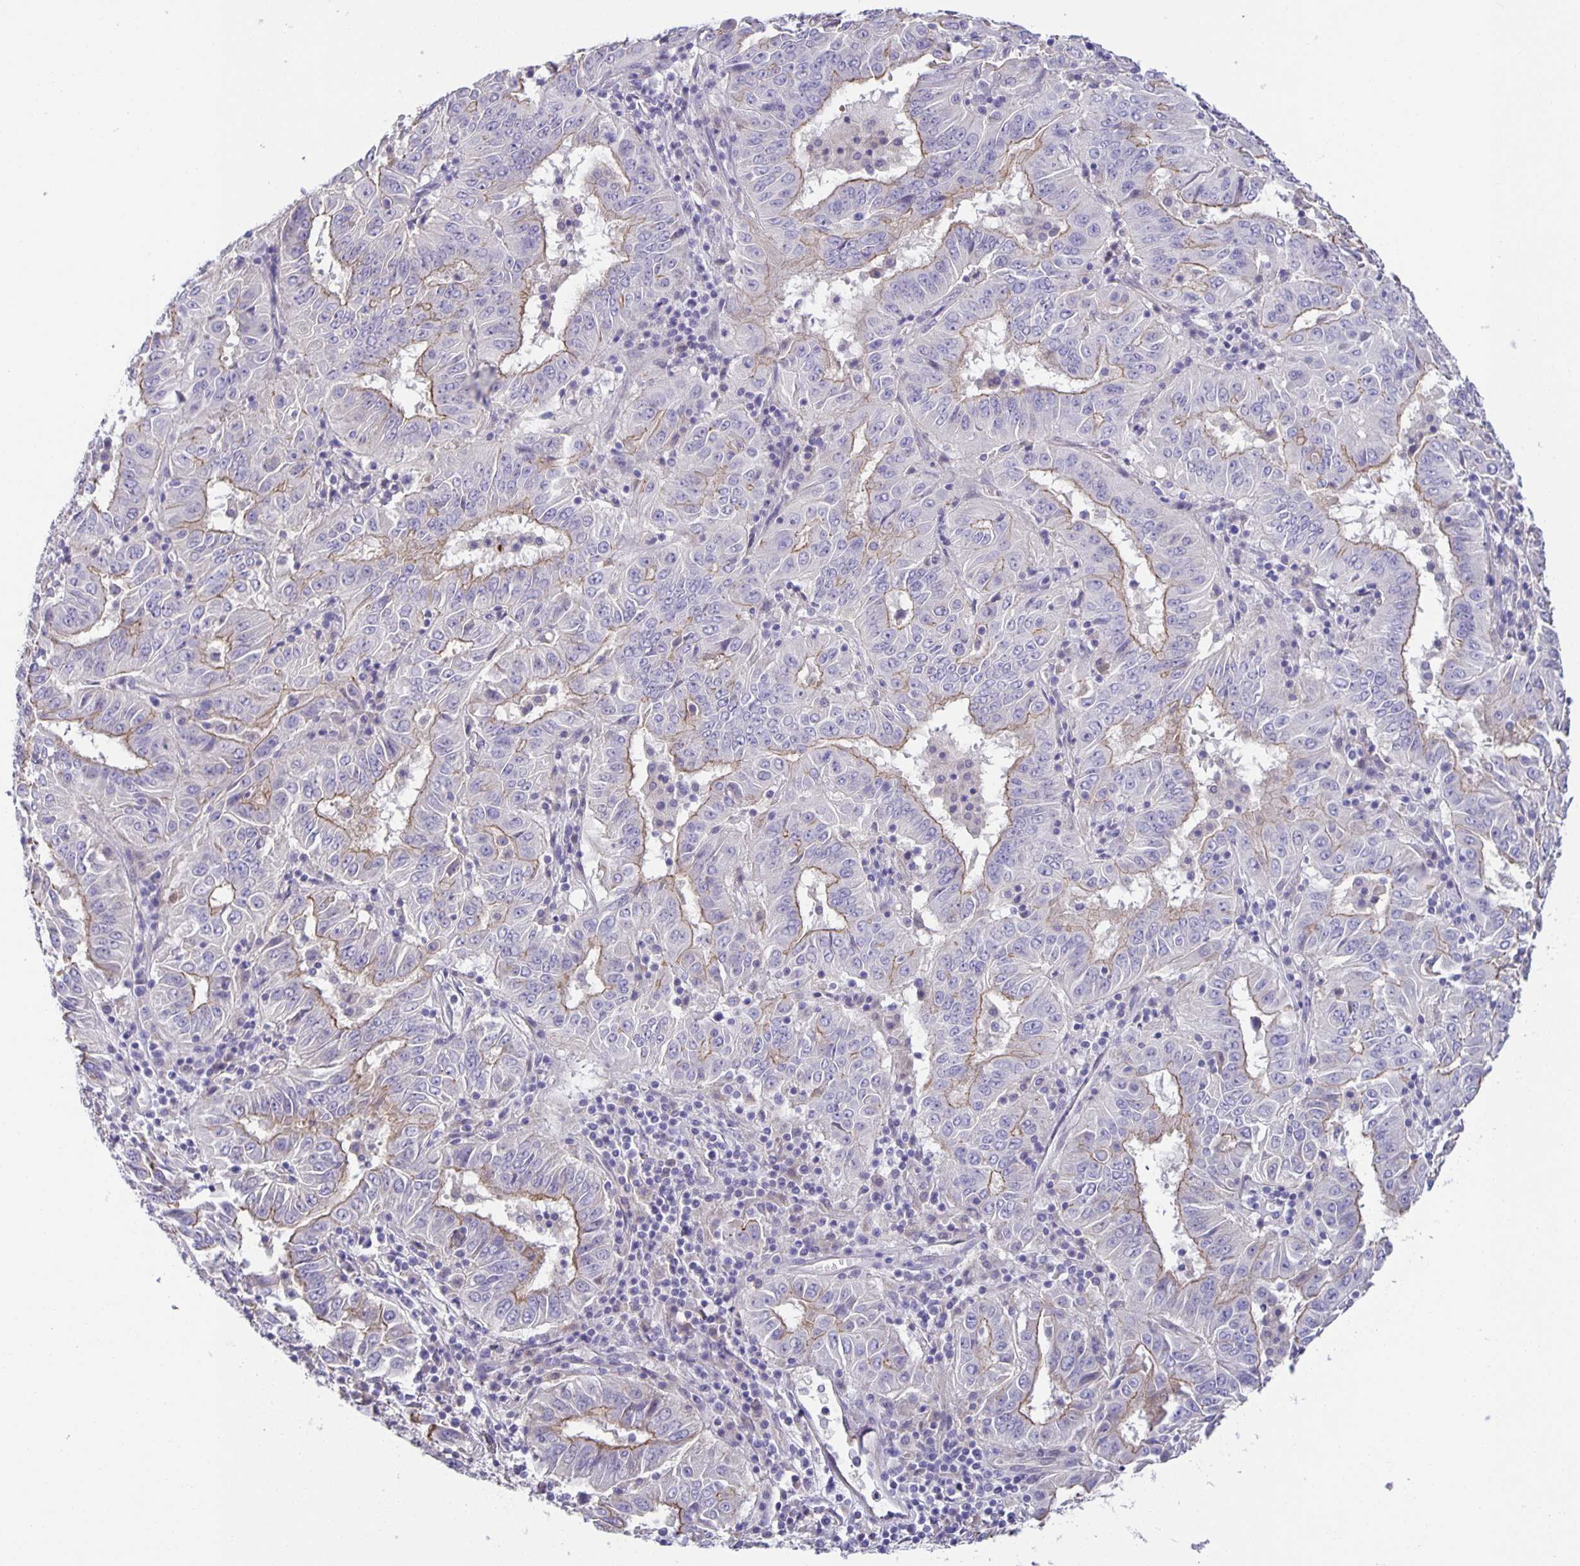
{"staining": {"intensity": "moderate", "quantity": "<25%", "location": "cytoplasmic/membranous"}, "tissue": "pancreatic cancer", "cell_type": "Tumor cells", "image_type": "cancer", "snomed": [{"axis": "morphology", "description": "Adenocarcinoma, NOS"}, {"axis": "topography", "description": "Pancreas"}], "caption": "Pancreatic cancer (adenocarcinoma) stained with immunohistochemistry (IHC) displays moderate cytoplasmic/membranous staining in approximately <25% of tumor cells. The protein of interest is shown in brown color, while the nuclei are stained blue.", "gene": "PTPN3", "patient": {"sex": "male", "age": 63}}